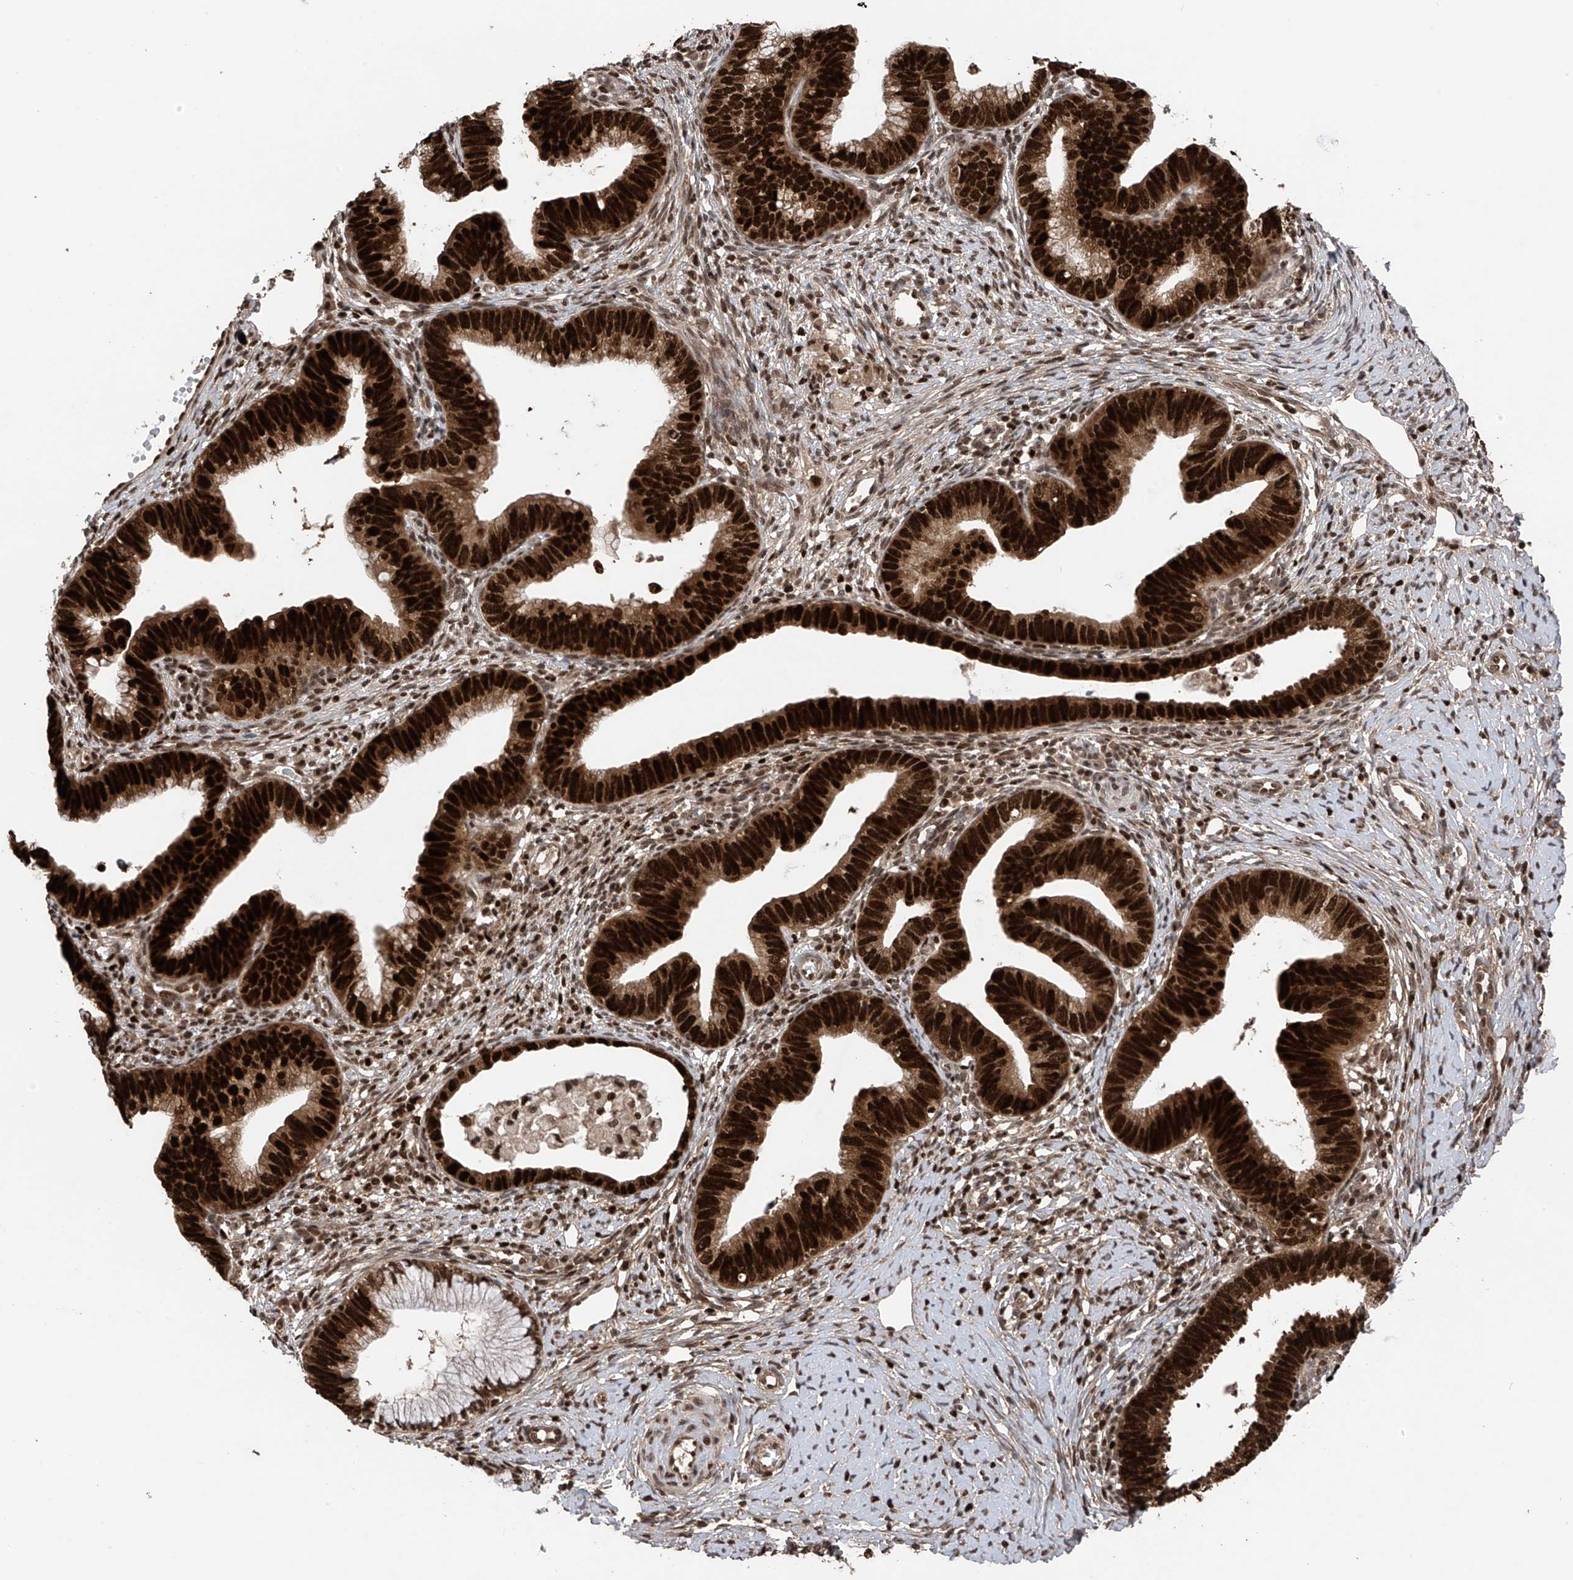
{"staining": {"intensity": "strong", "quantity": ">75%", "location": "cytoplasmic/membranous,nuclear"}, "tissue": "cervical cancer", "cell_type": "Tumor cells", "image_type": "cancer", "snomed": [{"axis": "morphology", "description": "Adenocarcinoma, NOS"}, {"axis": "topography", "description": "Cervix"}], "caption": "IHC staining of cervical adenocarcinoma, which displays high levels of strong cytoplasmic/membranous and nuclear positivity in about >75% of tumor cells indicating strong cytoplasmic/membranous and nuclear protein staining. The staining was performed using DAB (3,3'-diaminobenzidine) (brown) for protein detection and nuclei were counterstained in hematoxylin (blue).", "gene": "DNAJC9", "patient": {"sex": "female", "age": 36}}